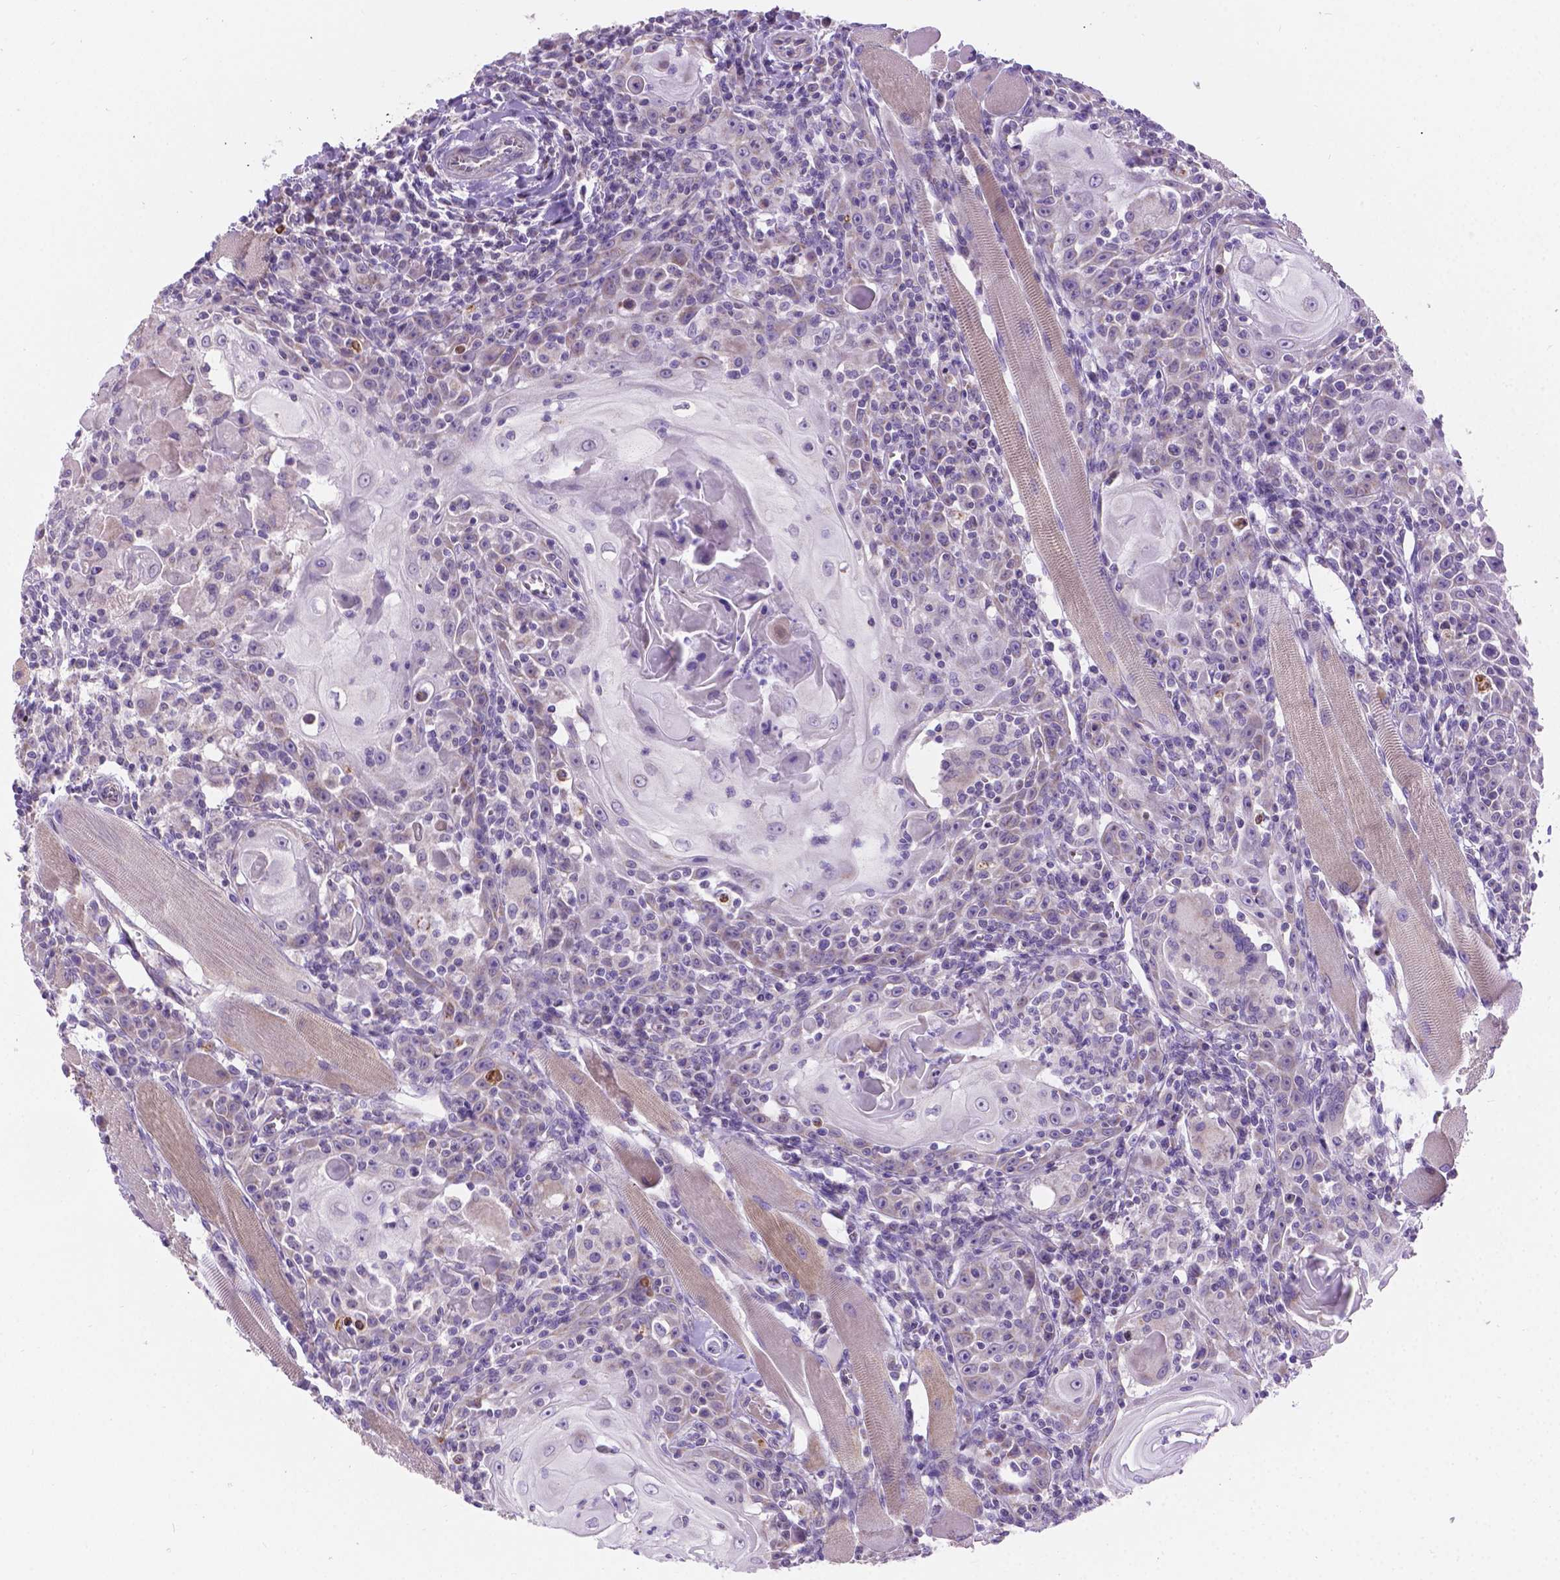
{"staining": {"intensity": "negative", "quantity": "none", "location": "none"}, "tissue": "head and neck cancer", "cell_type": "Tumor cells", "image_type": "cancer", "snomed": [{"axis": "morphology", "description": "Squamous cell carcinoma, NOS"}, {"axis": "topography", "description": "Head-Neck"}], "caption": "Protein analysis of head and neck cancer exhibits no significant staining in tumor cells. The staining is performed using DAB brown chromogen with nuclei counter-stained in using hematoxylin.", "gene": "CSPG5", "patient": {"sex": "male", "age": 52}}